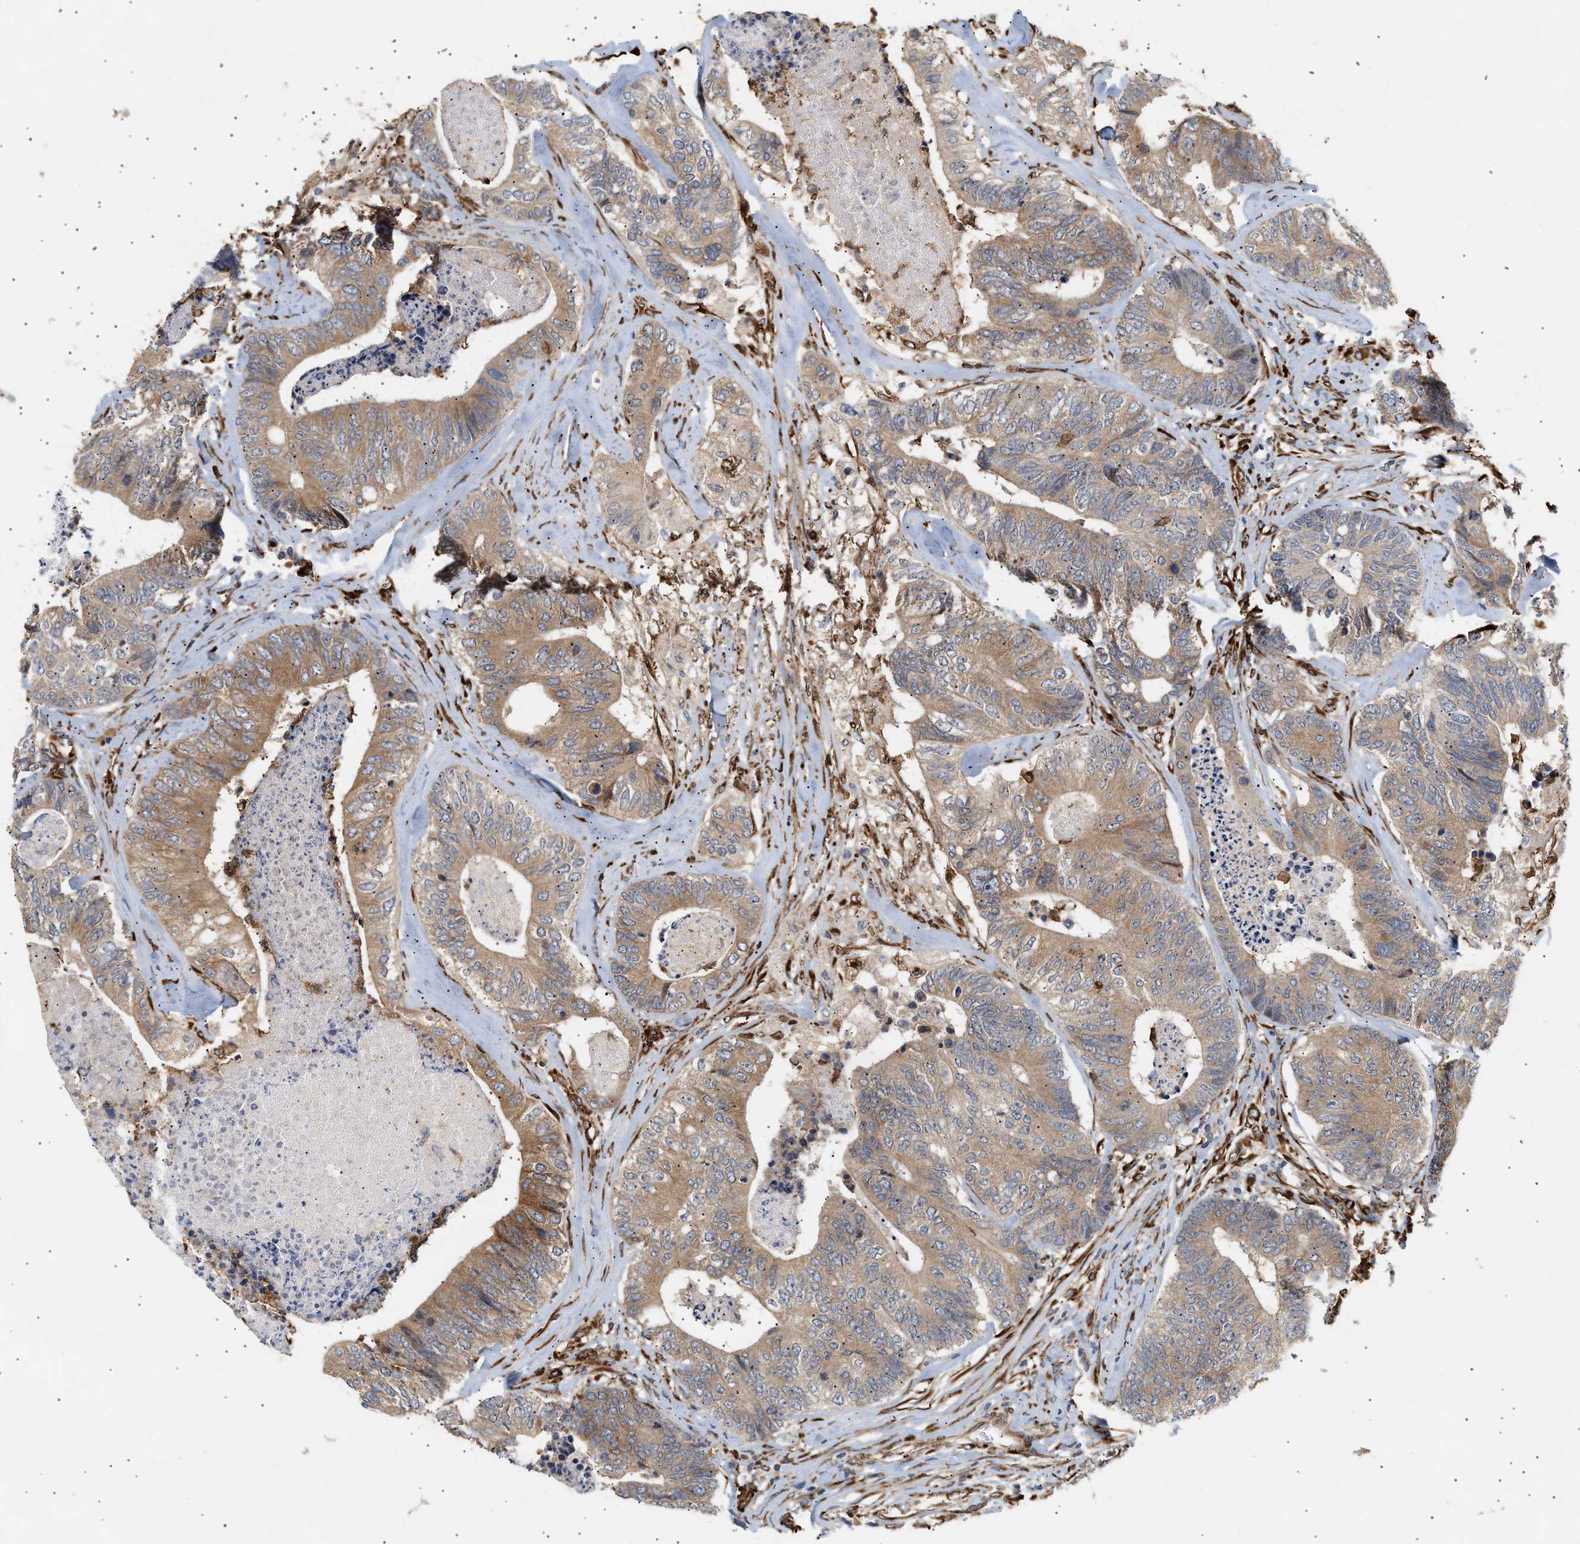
{"staining": {"intensity": "moderate", "quantity": ">75%", "location": "cytoplasmic/membranous"}, "tissue": "colorectal cancer", "cell_type": "Tumor cells", "image_type": "cancer", "snomed": [{"axis": "morphology", "description": "Adenocarcinoma, NOS"}, {"axis": "topography", "description": "Colon"}], "caption": "A photomicrograph of colorectal adenocarcinoma stained for a protein demonstrates moderate cytoplasmic/membranous brown staining in tumor cells.", "gene": "PLCD1", "patient": {"sex": "female", "age": 67}}